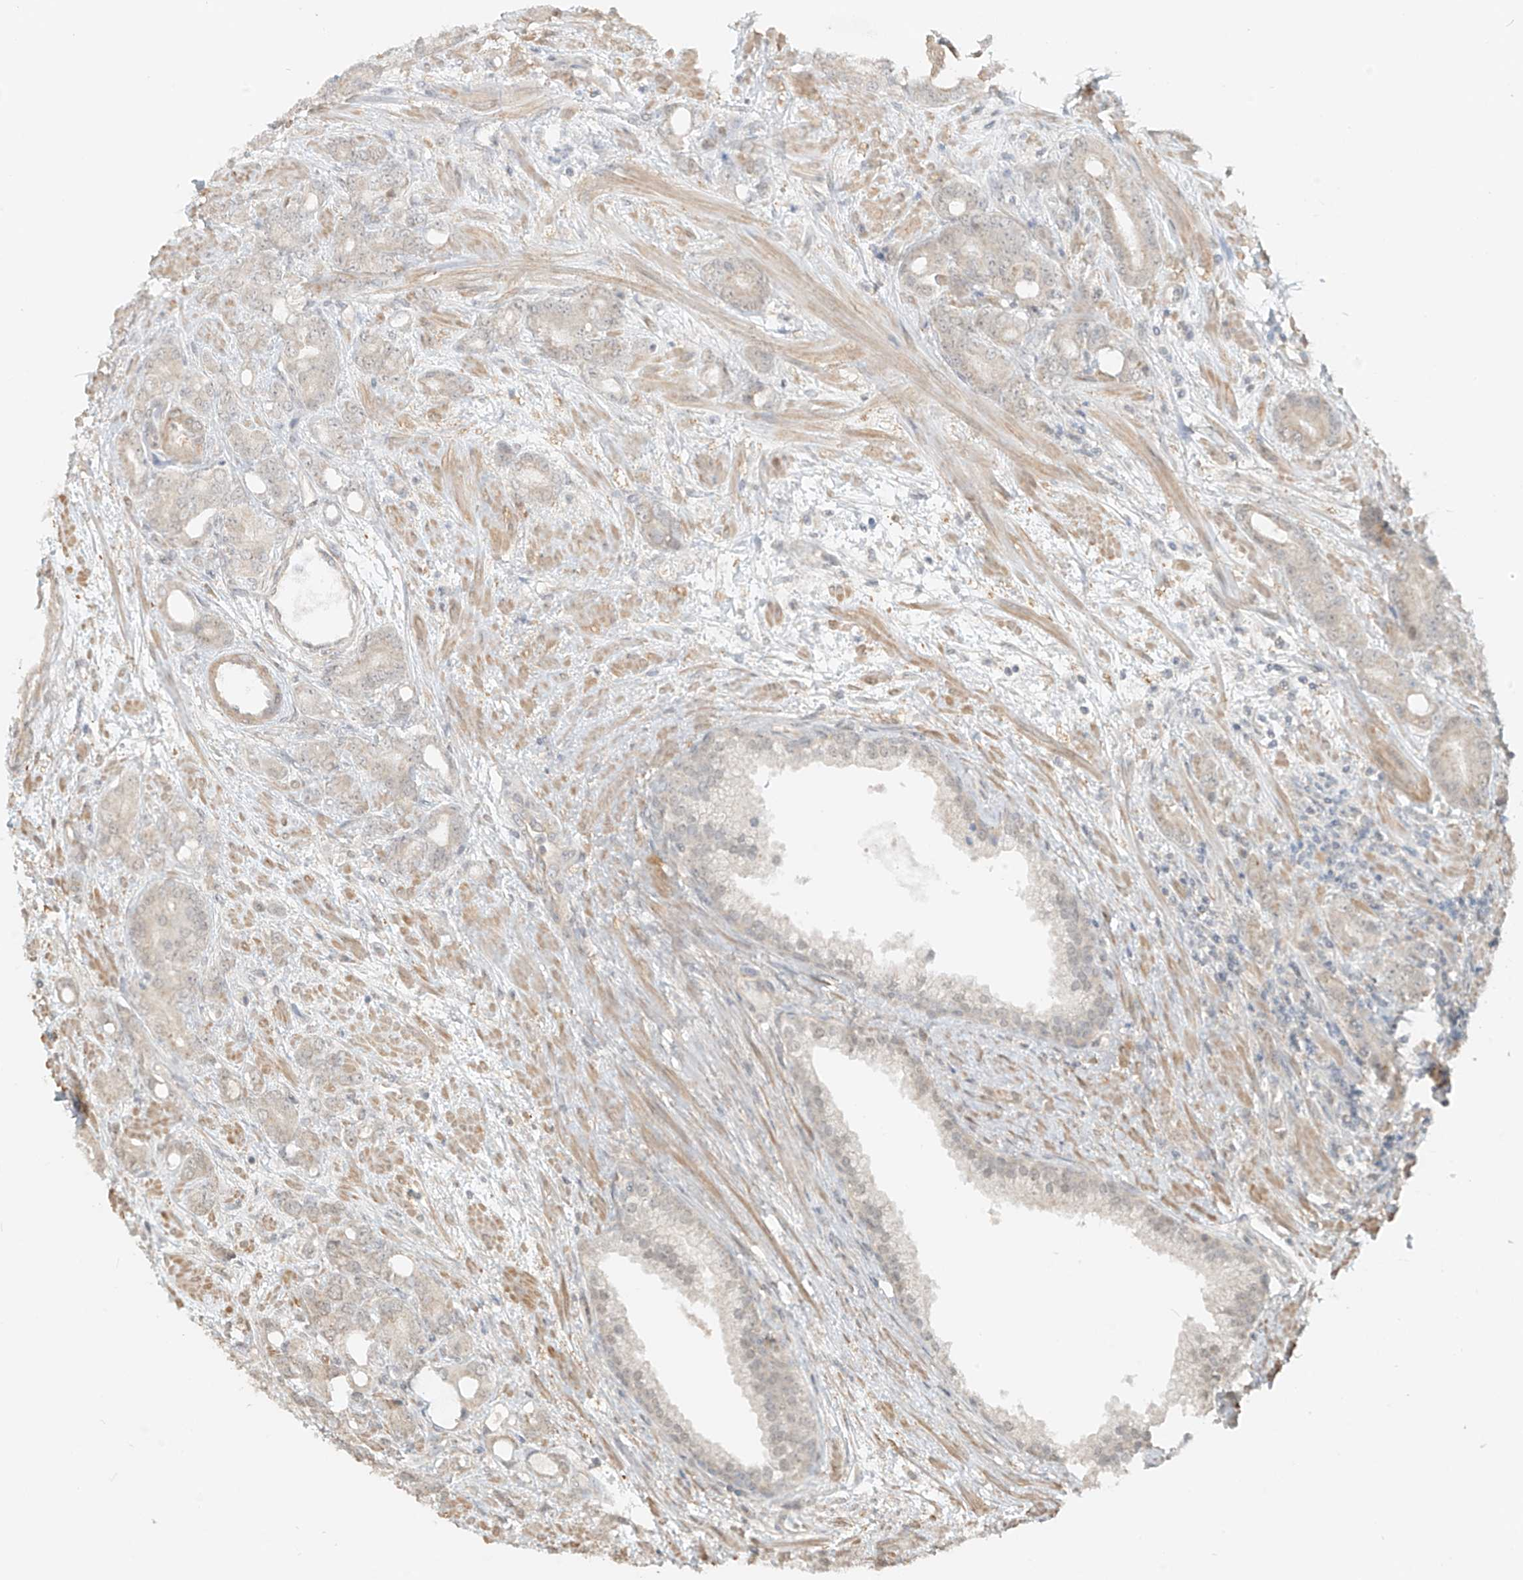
{"staining": {"intensity": "negative", "quantity": "none", "location": "none"}, "tissue": "prostate cancer", "cell_type": "Tumor cells", "image_type": "cancer", "snomed": [{"axis": "morphology", "description": "Adenocarcinoma, High grade"}, {"axis": "topography", "description": "Prostate"}], "caption": "This photomicrograph is of prostate cancer stained with immunohistochemistry to label a protein in brown with the nuclei are counter-stained blue. There is no expression in tumor cells.", "gene": "ABCD1", "patient": {"sex": "male", "age": 62}}